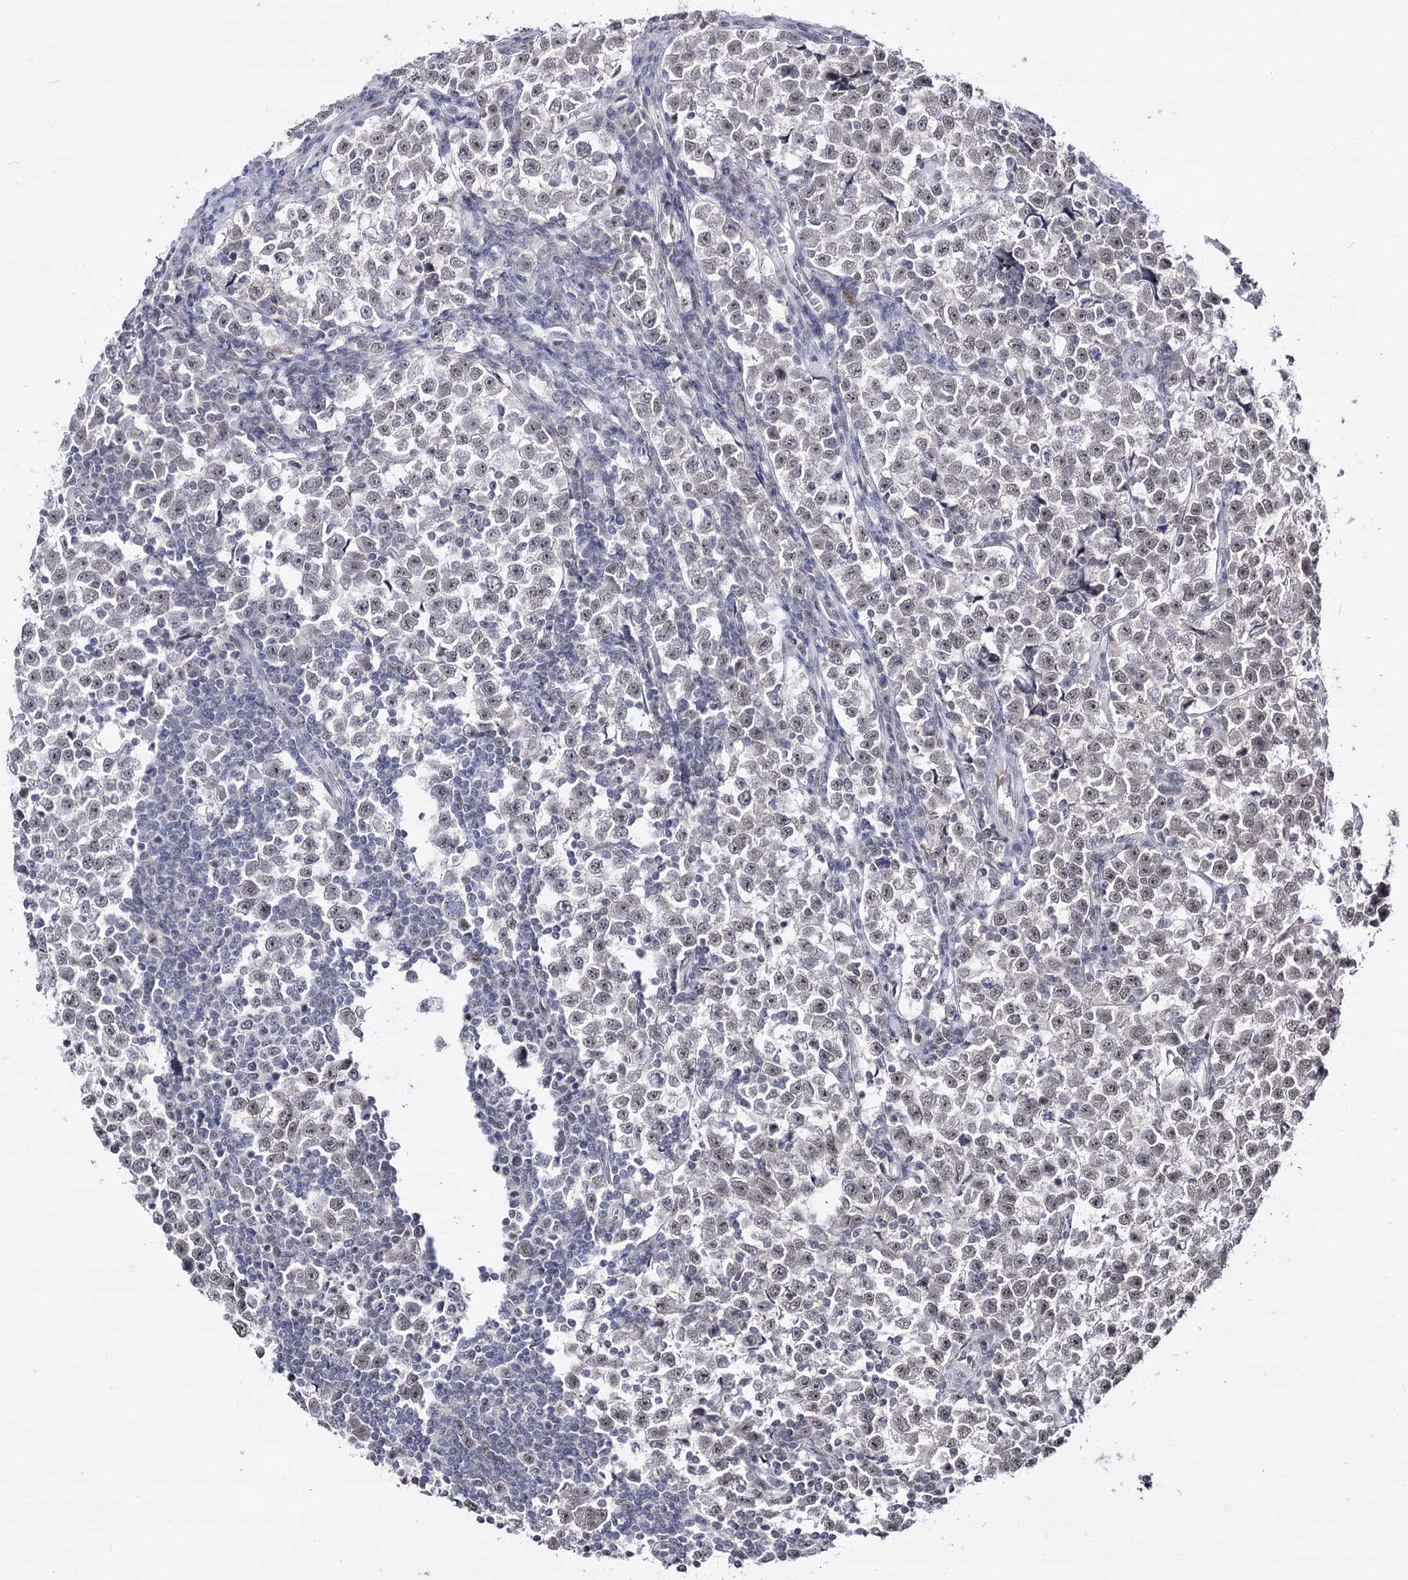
{"staining": {"intensity": "weak", "quantity": "<25%", "location": "nuclear"}, "tissue": "testis cancer", "cell_type": "Tumor cells", "image_type": "cancer", "snomed": [{"axis": "morphology", "description": "Normal tissue, NOS"}, {"axis": "morphology", "description": "Seminoma, NOS"}, {"axis": "topography", "description": "Testis"}], "caption": "The image reveals no staining of tumor cells in testis seminoma.", "gene": "STOX1", "patient": {"sex": "male", "age": 43}}